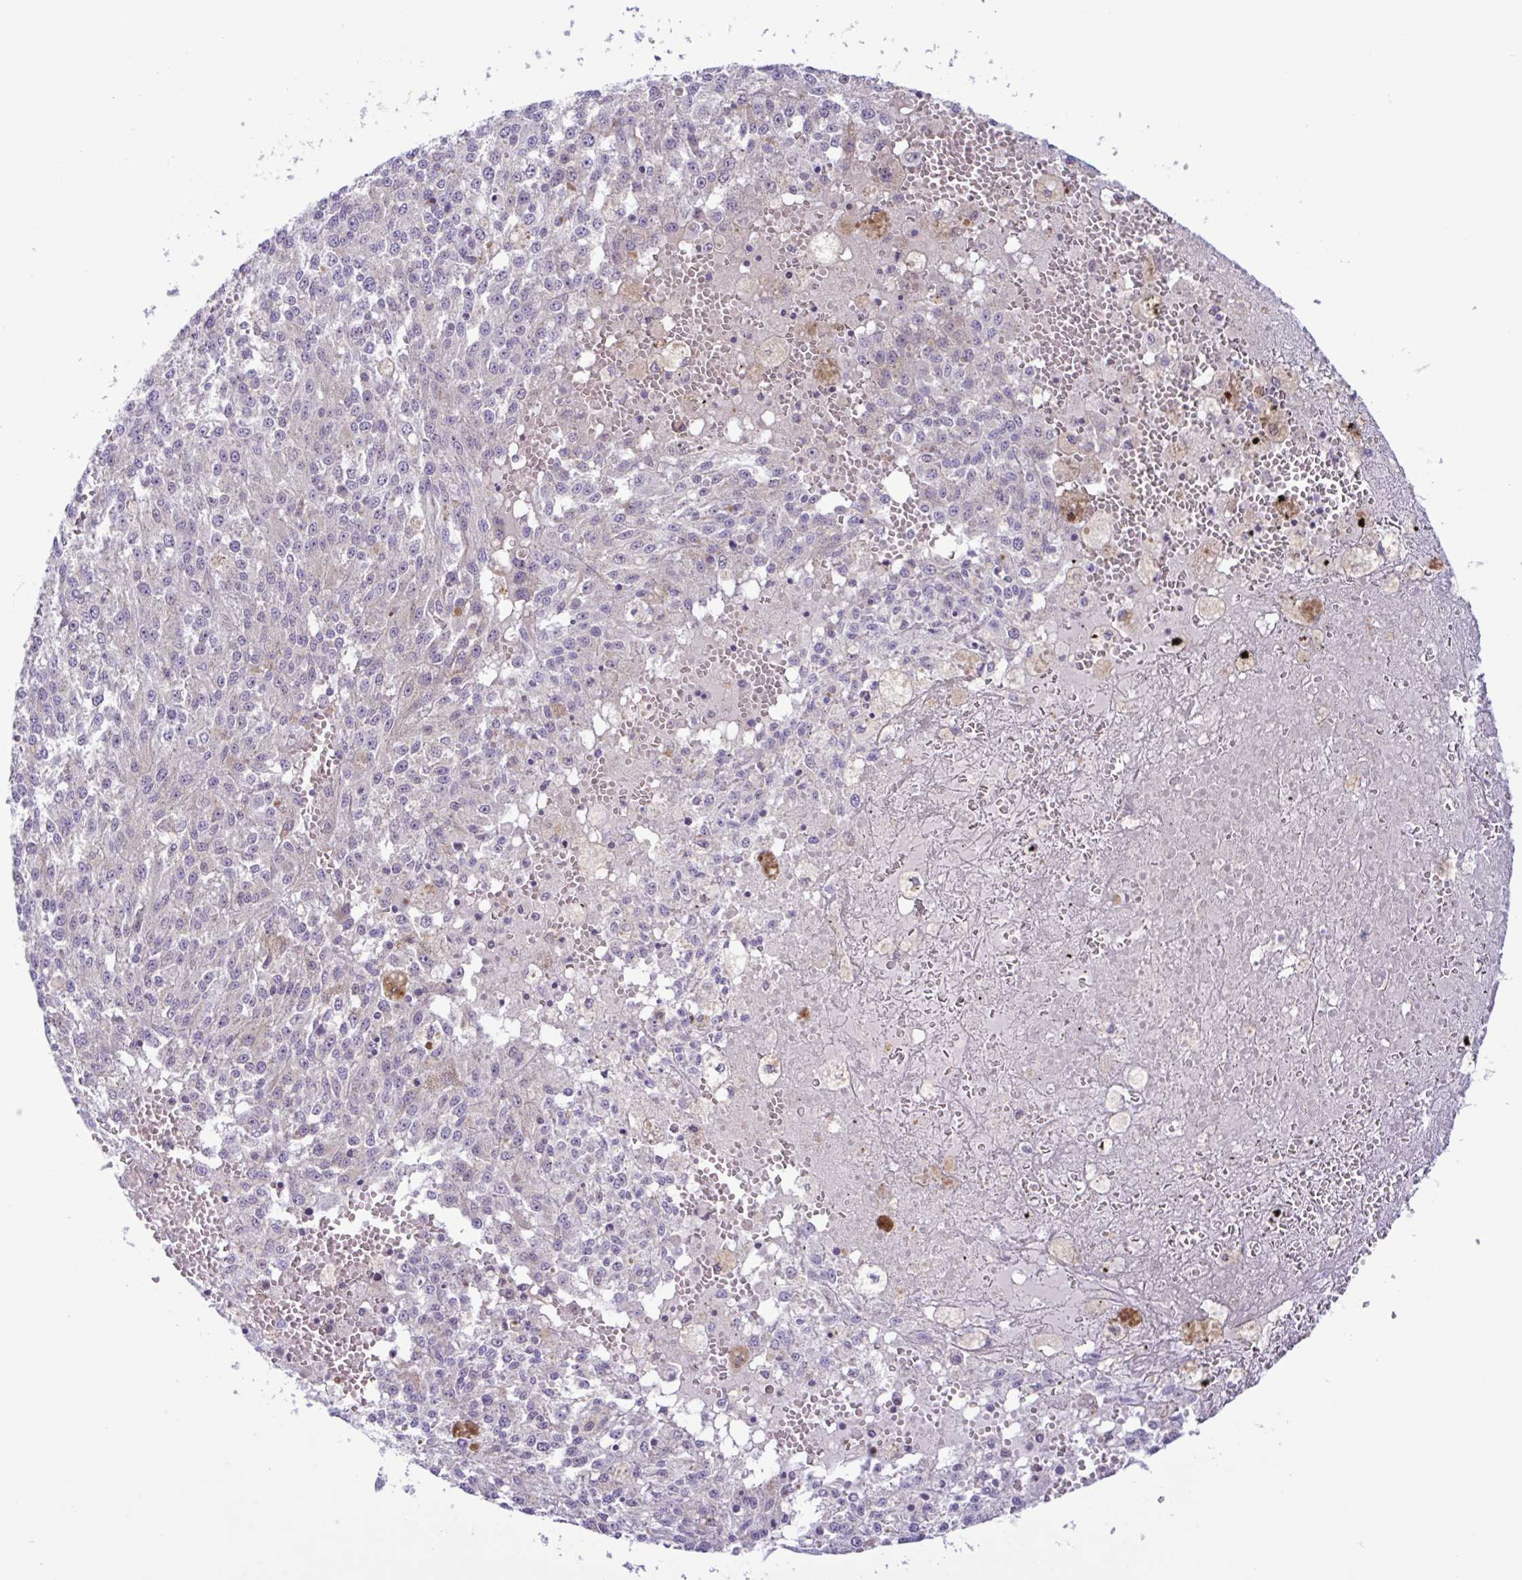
{"staining": {"intensity": "negative", "quantity": "none", "location": "none"}, "tissue": "melanoma", "cell_type": "Tumor cells", "image_type": "cancer", "snomed": [{"axis": "morphology", "description": "Malignant melanoma, Metastatic site"}, {"axis": "topography", "description": "Lymph node"}], "caption": "Immunohistochemistry micrograph of neoplastic tissue: human melanoma stained with DAB (3,3'-diaminobenzidine) displays no significant protein positivity in tumor cells.", "gene": "SREBF1", "patient": {"sex": "female", "age": 64}}